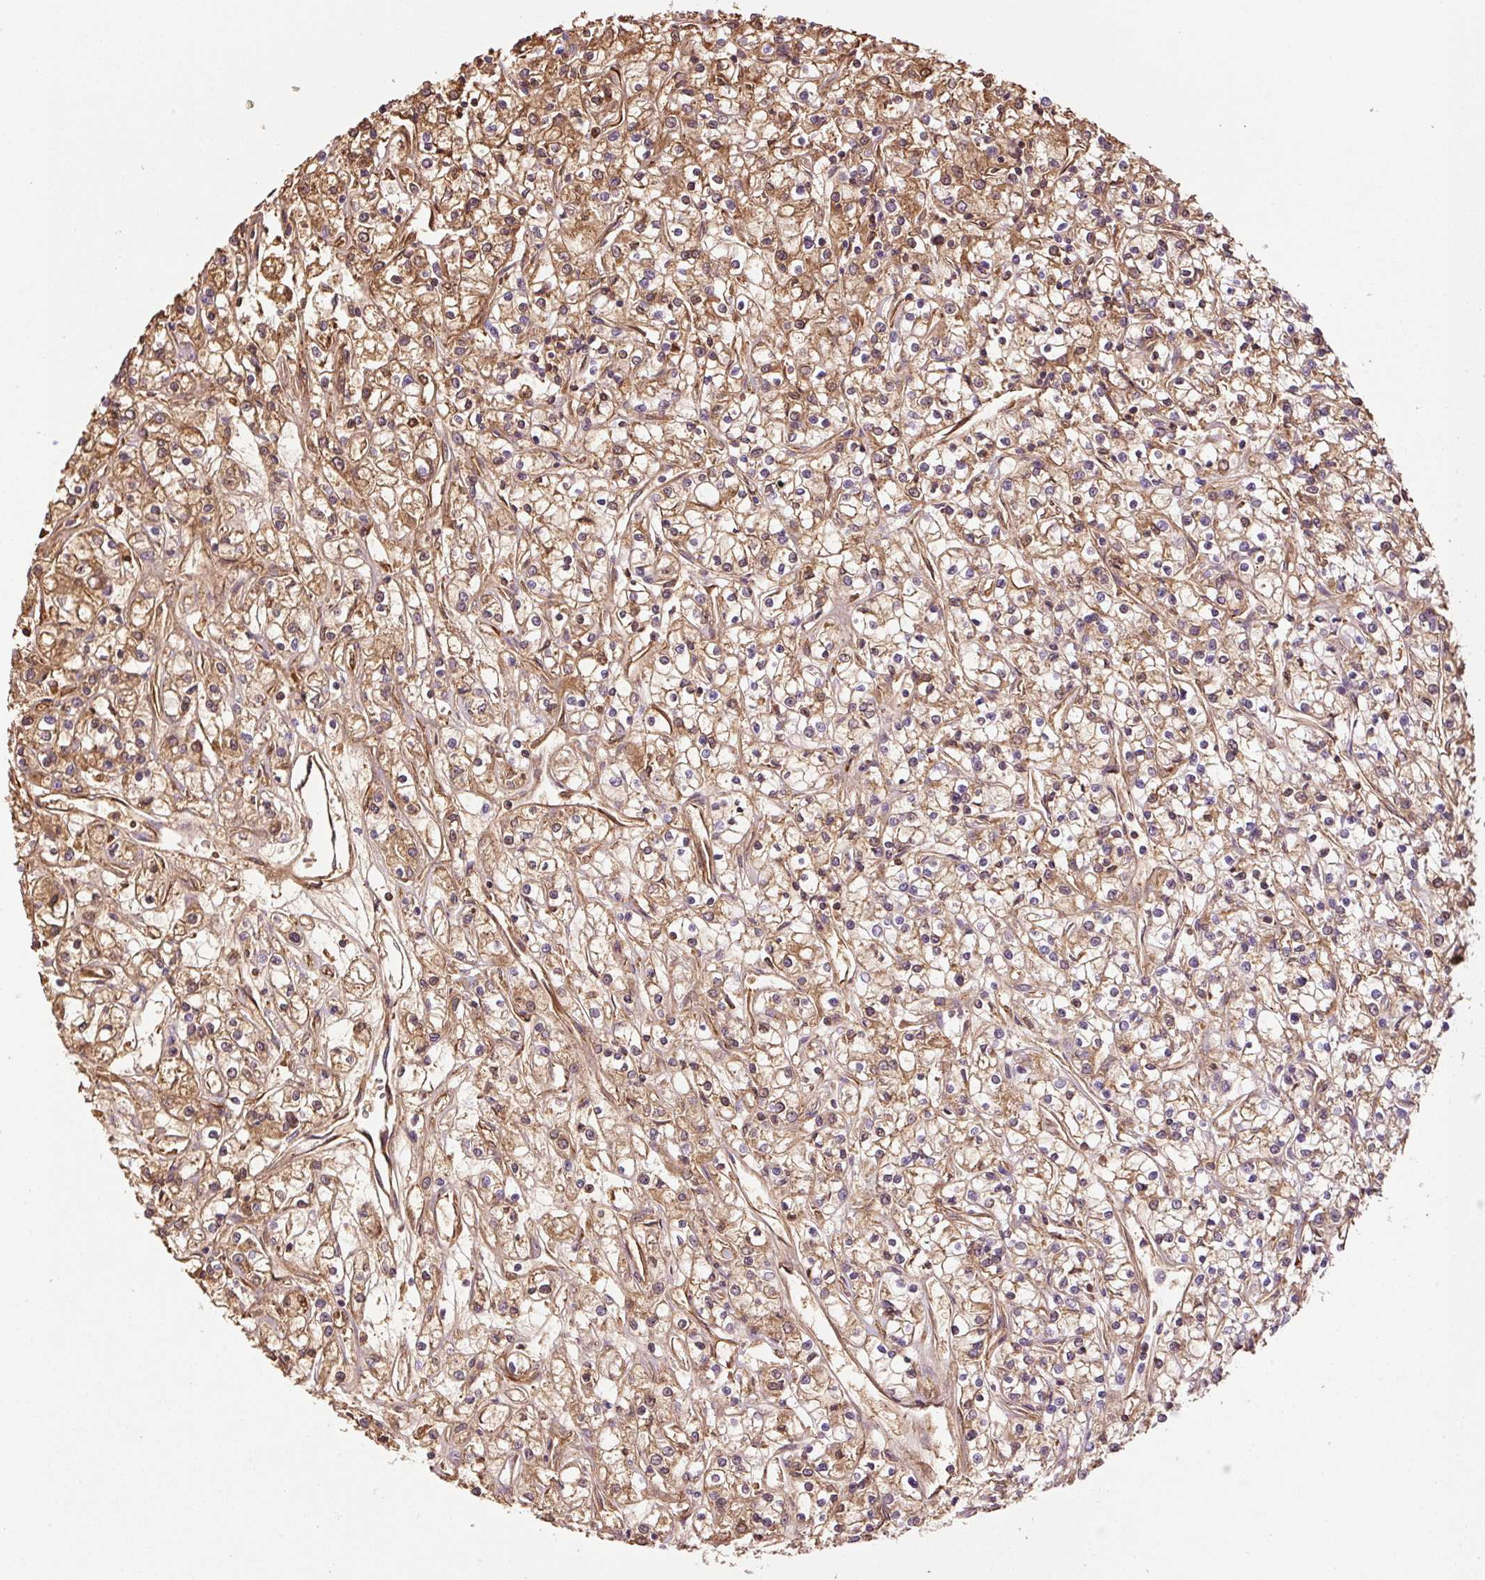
{"staining": {"intensity": "moderate", "quantity": ">75%", "location": "cytoplasmic/membranous"}, "tissue": "renal cancer", "cell_type": "Tumor cells", "image_type": "cancer", "snomed": [{"axis": "morphology", "description": "Adenocarcinoma, NOS"}, {"axis": "topography", "description": "Kidney"}], "caption": "Protein expression by IHC exhibits moderate cytoplasmic/membranous positivity in approximately >75% of tumor cells in renal cancer (adenocarcinoma). (brown staining indicates protein expression, while blue staining denotes nuclei).", "gene": "NID2", "patient": {"sex": "female", "age": 59}}